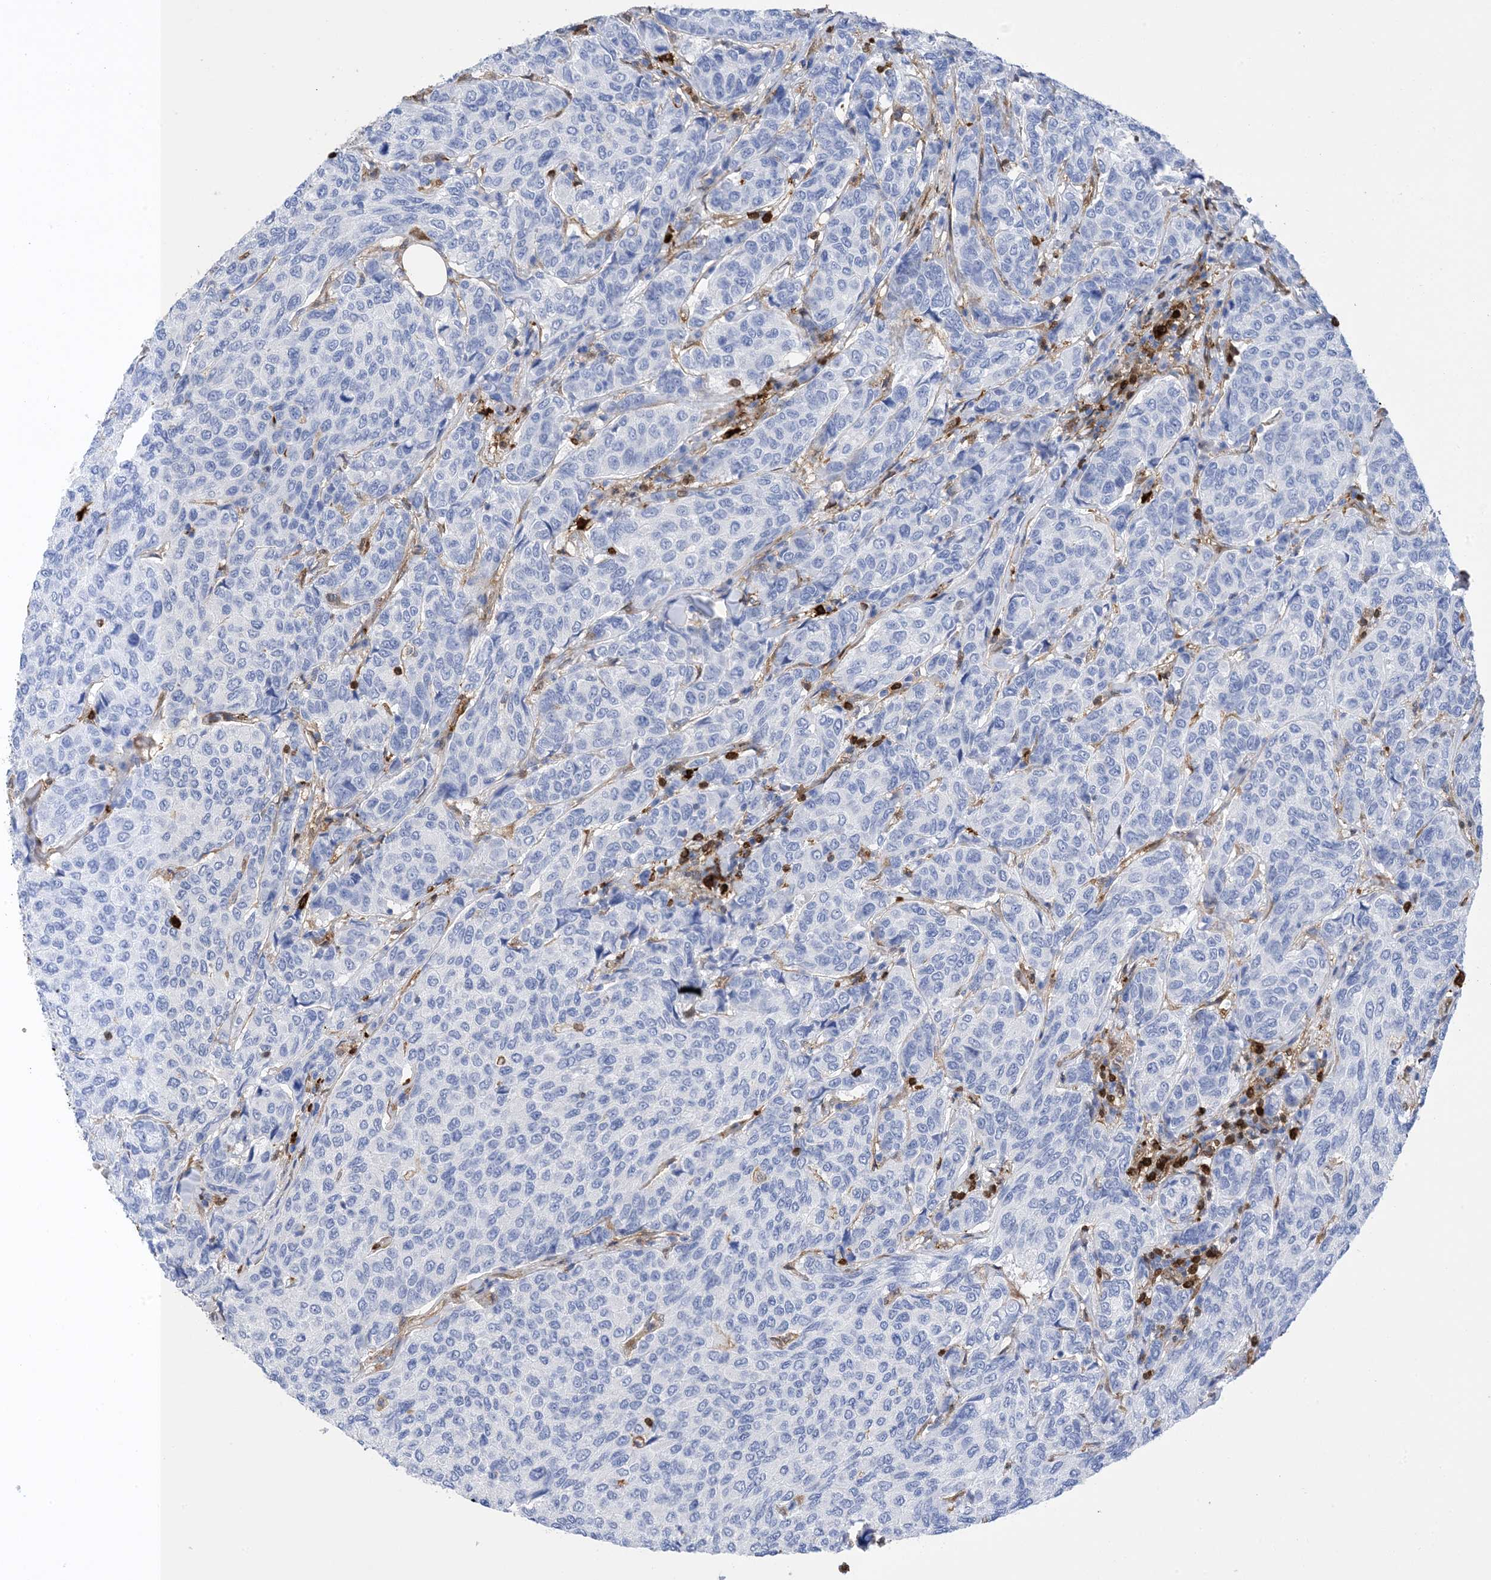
{"staining": {"intensity": "negative", "quantity": "none", "location": "none"}, "tissue": "breast cancer", "cell_type": "Tumor cells", "image_type": "cancer", "snomed": [{"axis": "morphology", "description": "Duct carcinoma"}, {"axis": "topography", "description": "Breast"}], "caption": "An image of human breast infiltrating ductal carcinoma is negative for staining in tumor cells.", "gene": "ANXA1", "patient": {"sex": "female", "age": 55}}